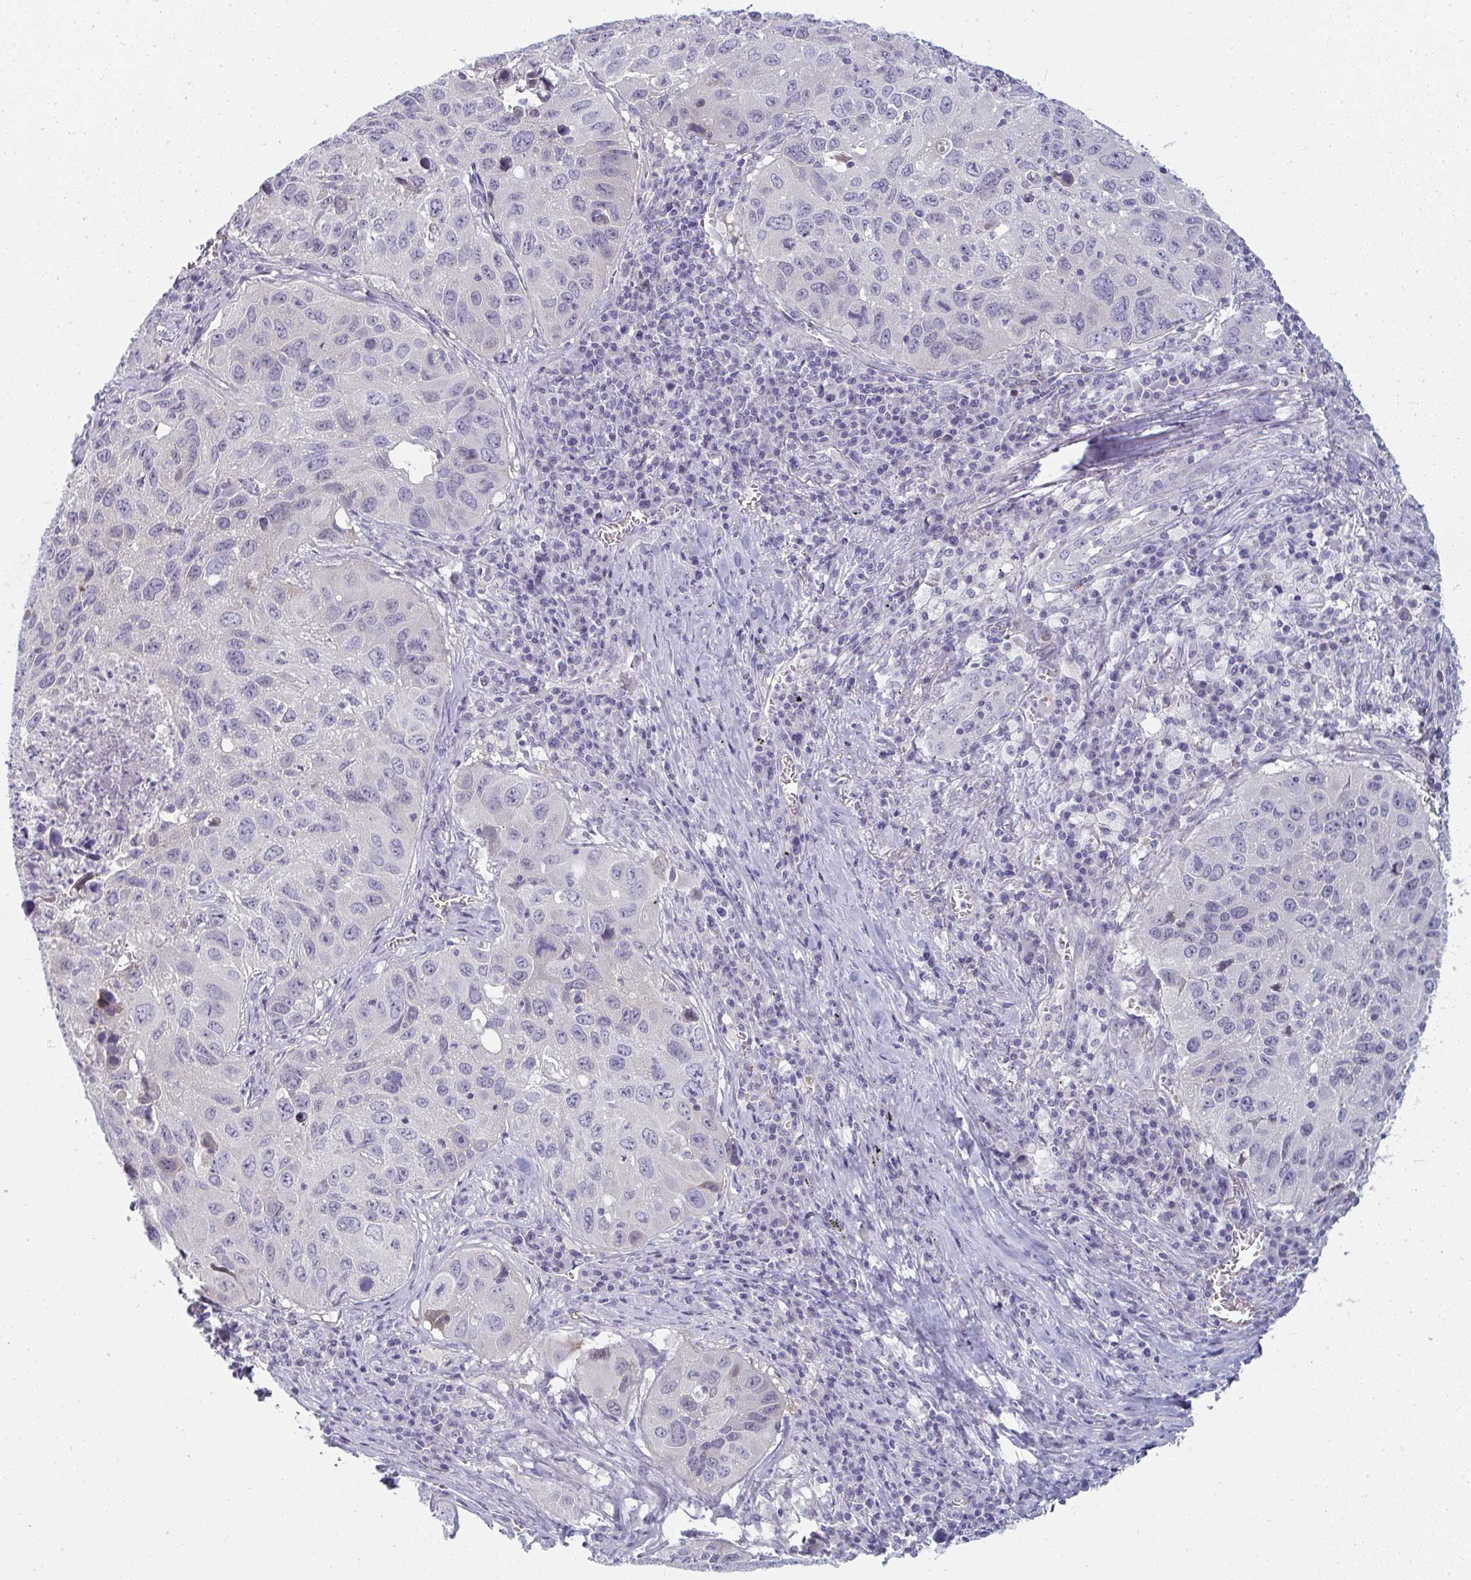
{"staining": {"intensity": "negative", "quantity": "none", "location": "none"}, "tissue": "lung cancer", "cell_type": "Tumor cells", "image_type": "cancer", "snomed": [{"axis": "morphology", "description": "Squamous cell carcinoma, NOS"}, {"axis": "topography", "description": "Lung"}], "caption": "Immunohistochemical staining of human lung squamous cell carcinoma exhibits no significant staining in tumor cells. Nuclei are stained in blue.", "gene": "SHB", "patient": {"sex": "female", "age": 61}}